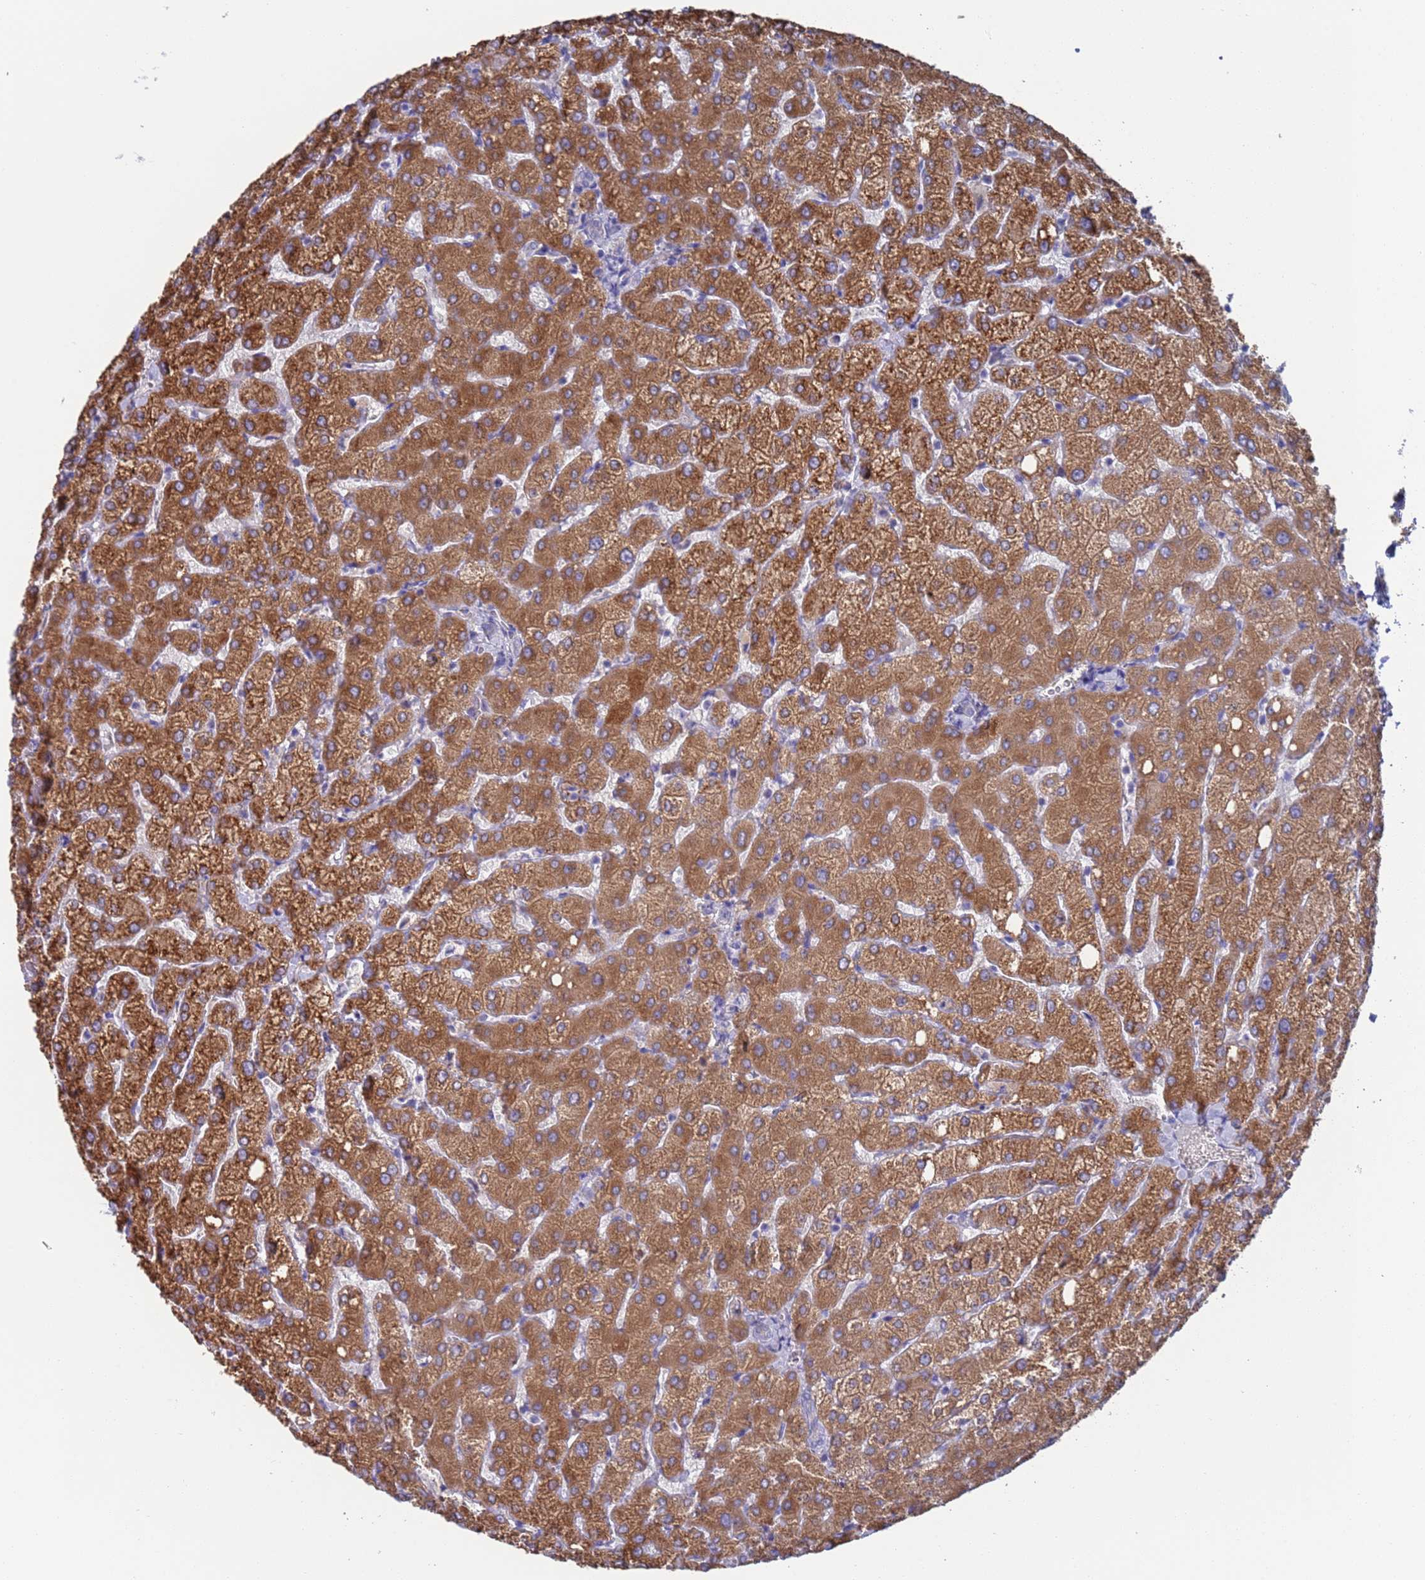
{"staining": {"intensity": "negative", "quantity": "none", "location": "none"}, "tissue": "liver", "cell_type": "Cholangiocytes", "image_type": "normal", "snomed": [{"axis": "morphology", "description": "Normal tissue, NOS"}, {"axis": "topography", "description": "Liver"}], "caption": "IHC histopathology image of unremarkable liver: human liver stained with DAB (3,3'-diaminobenzidine) exhibits no significant protein expression in cholangiocytes. (DAB (3,3'-diaminobenzidine) immunohistochemistry, high magnification).", "gene": "PET117", "patient": {"sex": "female", "age": 54}}